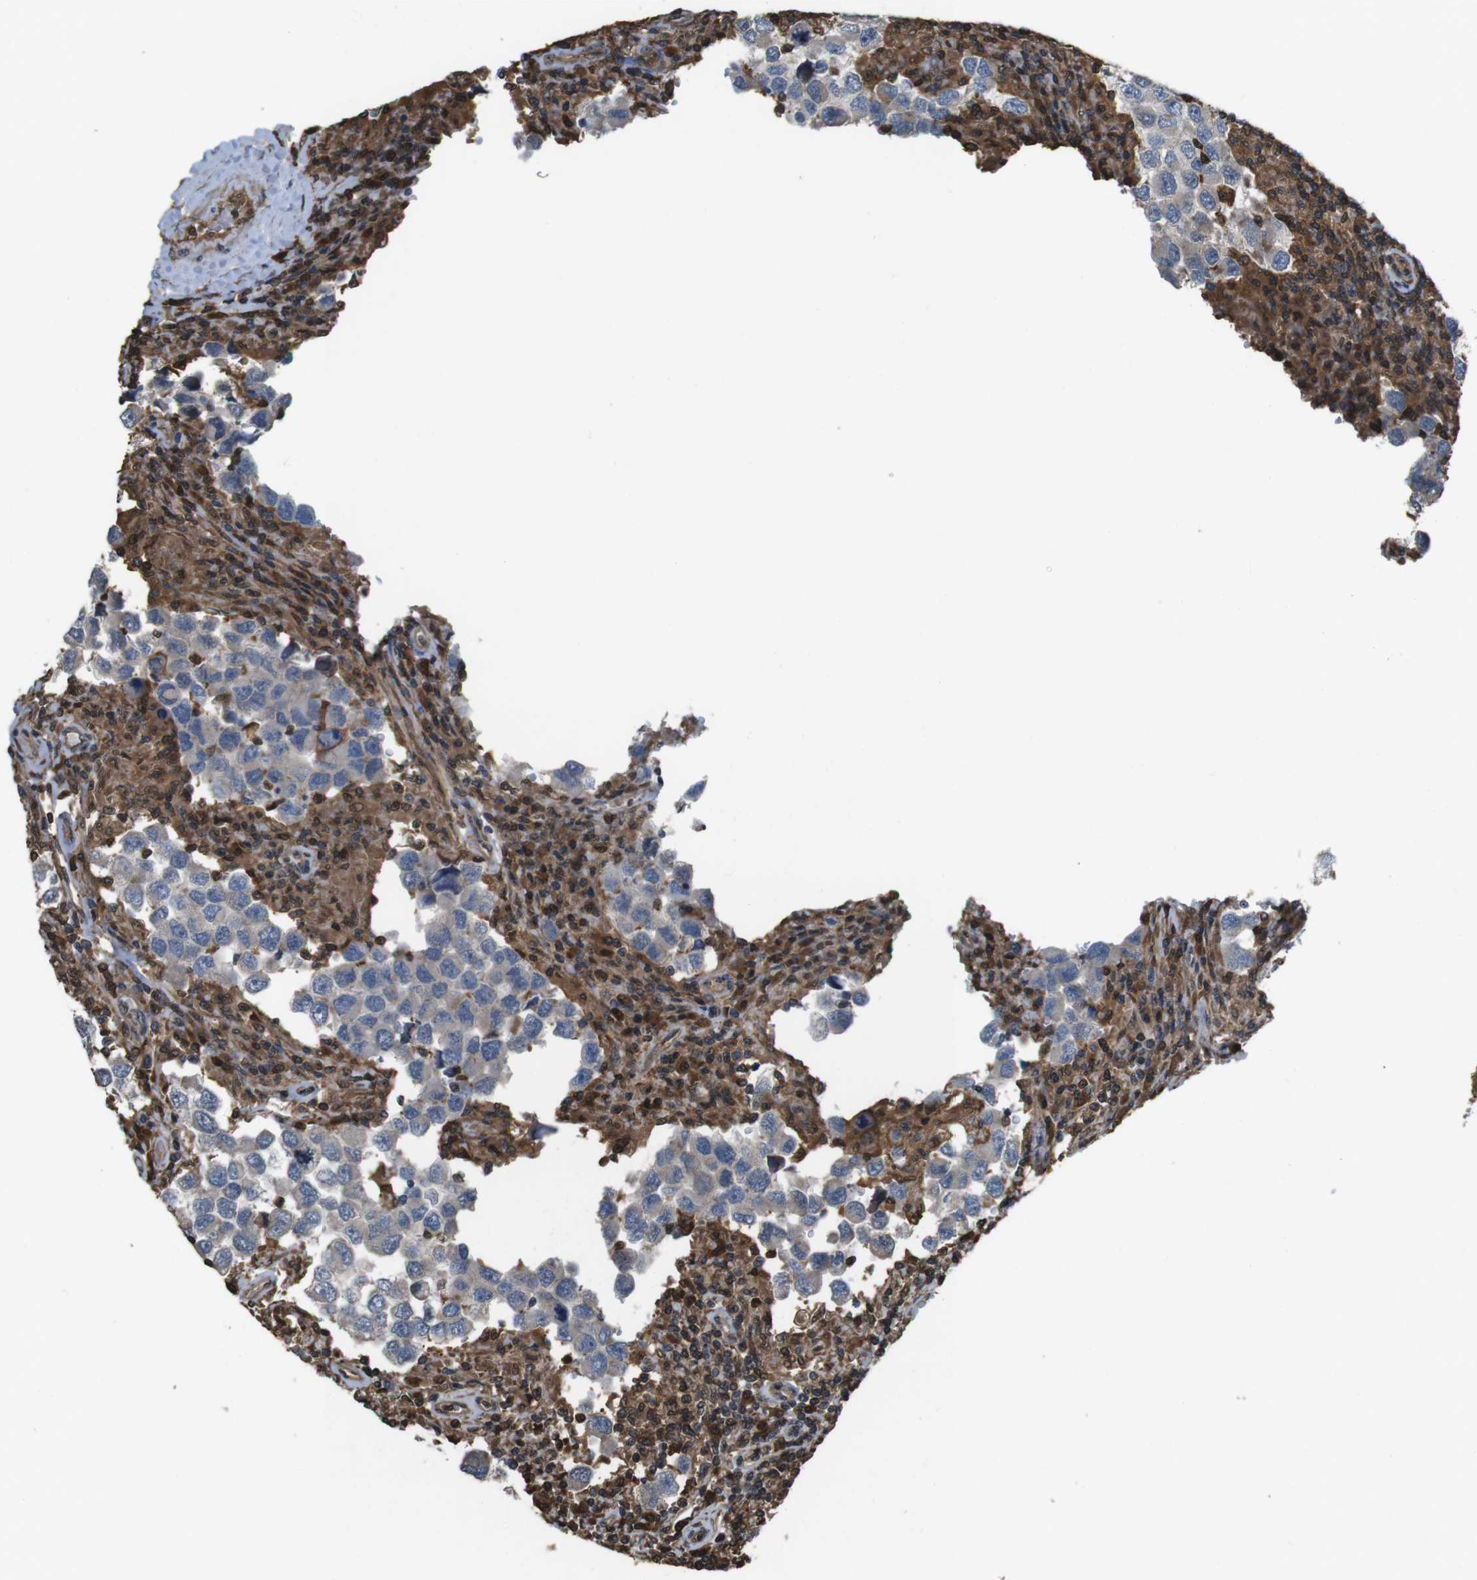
{"staining": {"intensity": "moderate", "quantity": ">75%", "location": "cytoplasmic/membranous"}, "tissue": "testis cancer", "cell_type": "Tumor cells", "image_type": "cancer", "snomed": [{"axis": "morphology", "description": "Carcinoma, Embryonal, NOS"}, {"axis": "topography", "description": "Testis"}], "caption": "A histopathology image showing moderate cytoplasmic/membranous staining in about >75% of tumor cells in testis cancer, as visualized by brown immunohistochemical staining.", "gene": "ARHGDIA", "patient": {"sex": "male", "age": 21}}